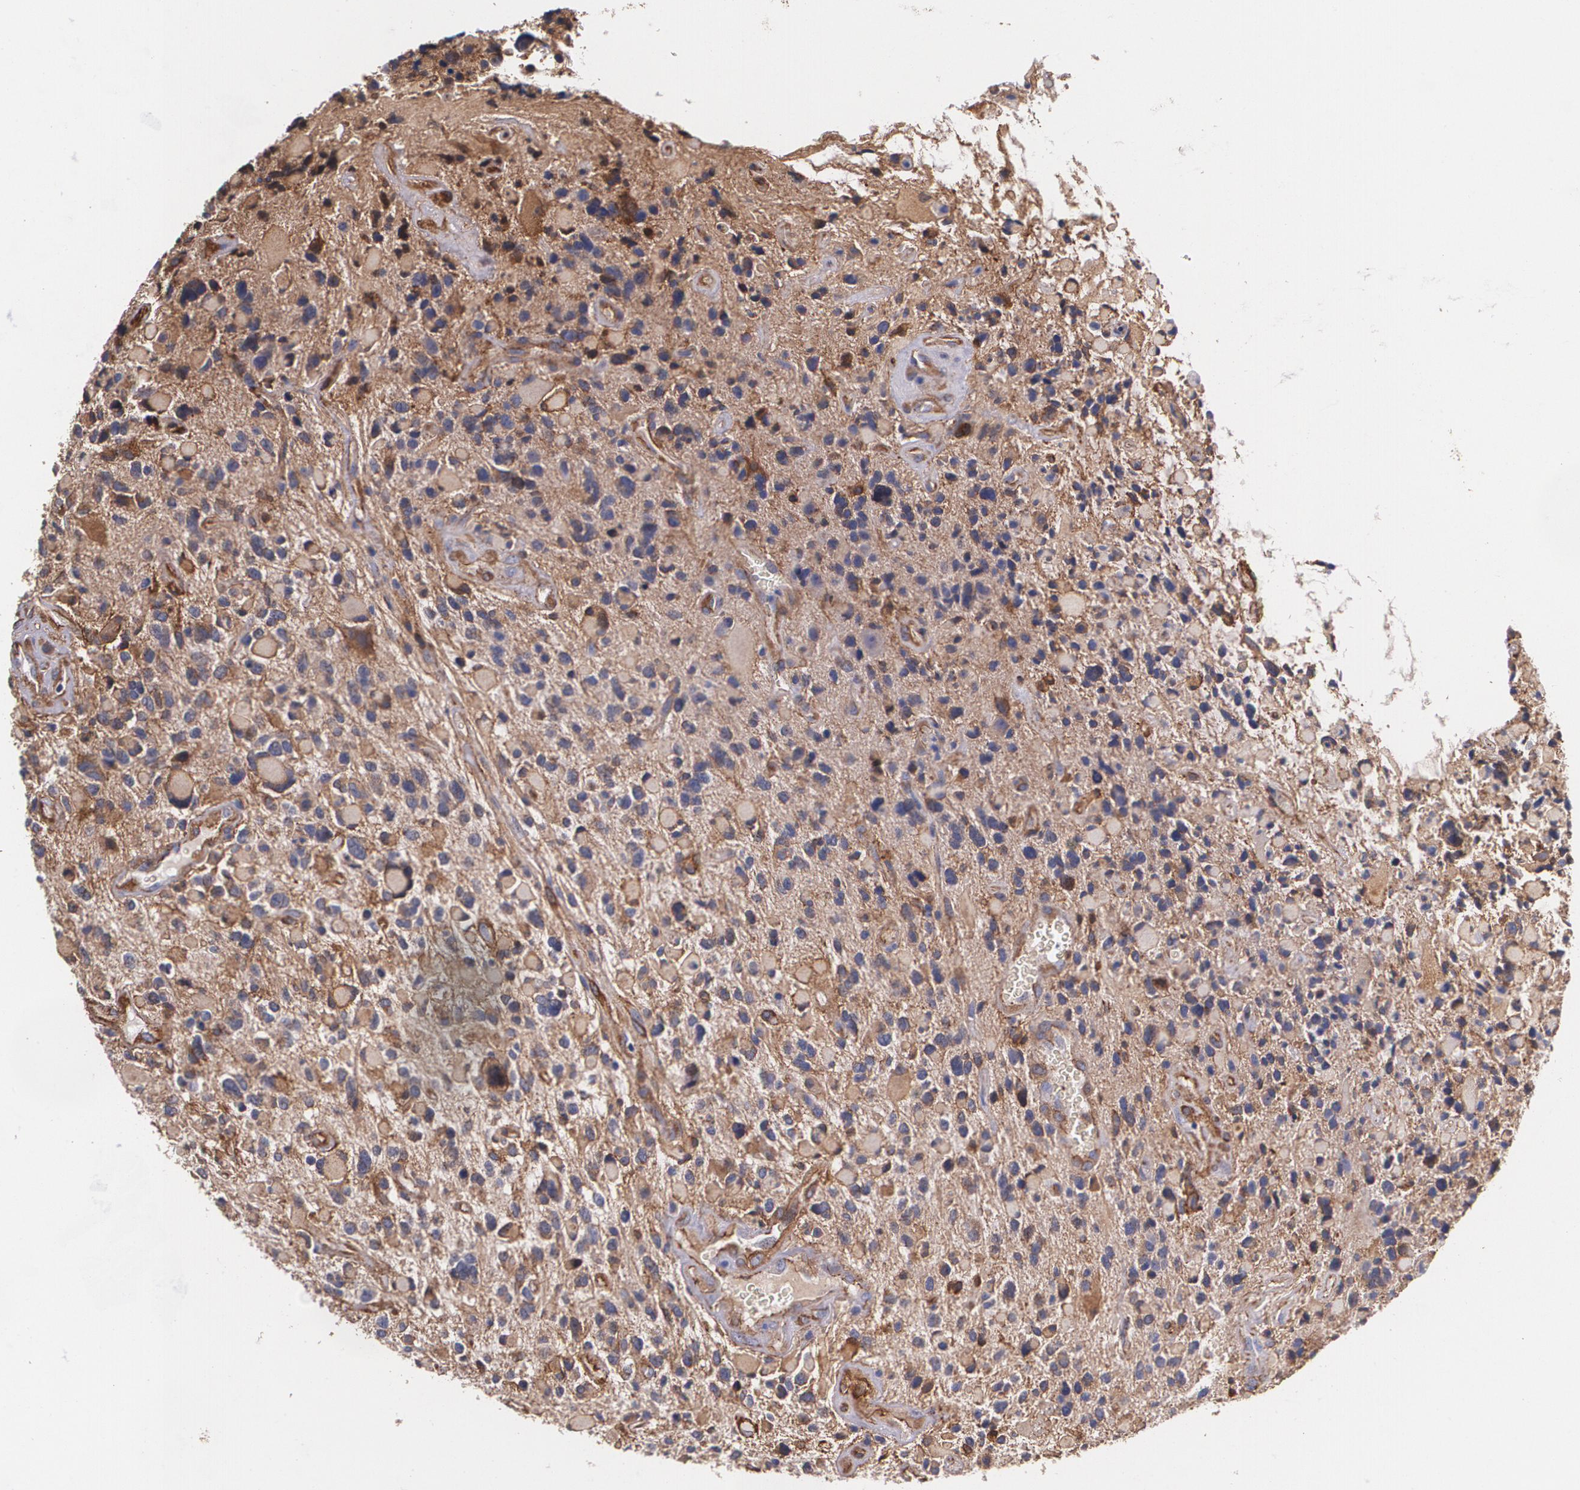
{"staining": {"intensity": "moderate", "quantity": ">75%", "location": "cytoplasmic/membranous"}, "tissue": "glioma", "cell_type": "Tumor cells", "image_type": "cancer", "snomed": [{"axis": "morphology", "description": "Glioma, malignant, High grade"}, {"axis": "topography", "description": "Brain"}], "caption": "Protein positivity by immunohistochemistry exhibits moderate cytoplasmic/membranous expression in about >75% of tumor cells in glioma. Nuclei are stained in blue.", "gene": "TJP1", "patient": {"sex": "female", "age": 37}}